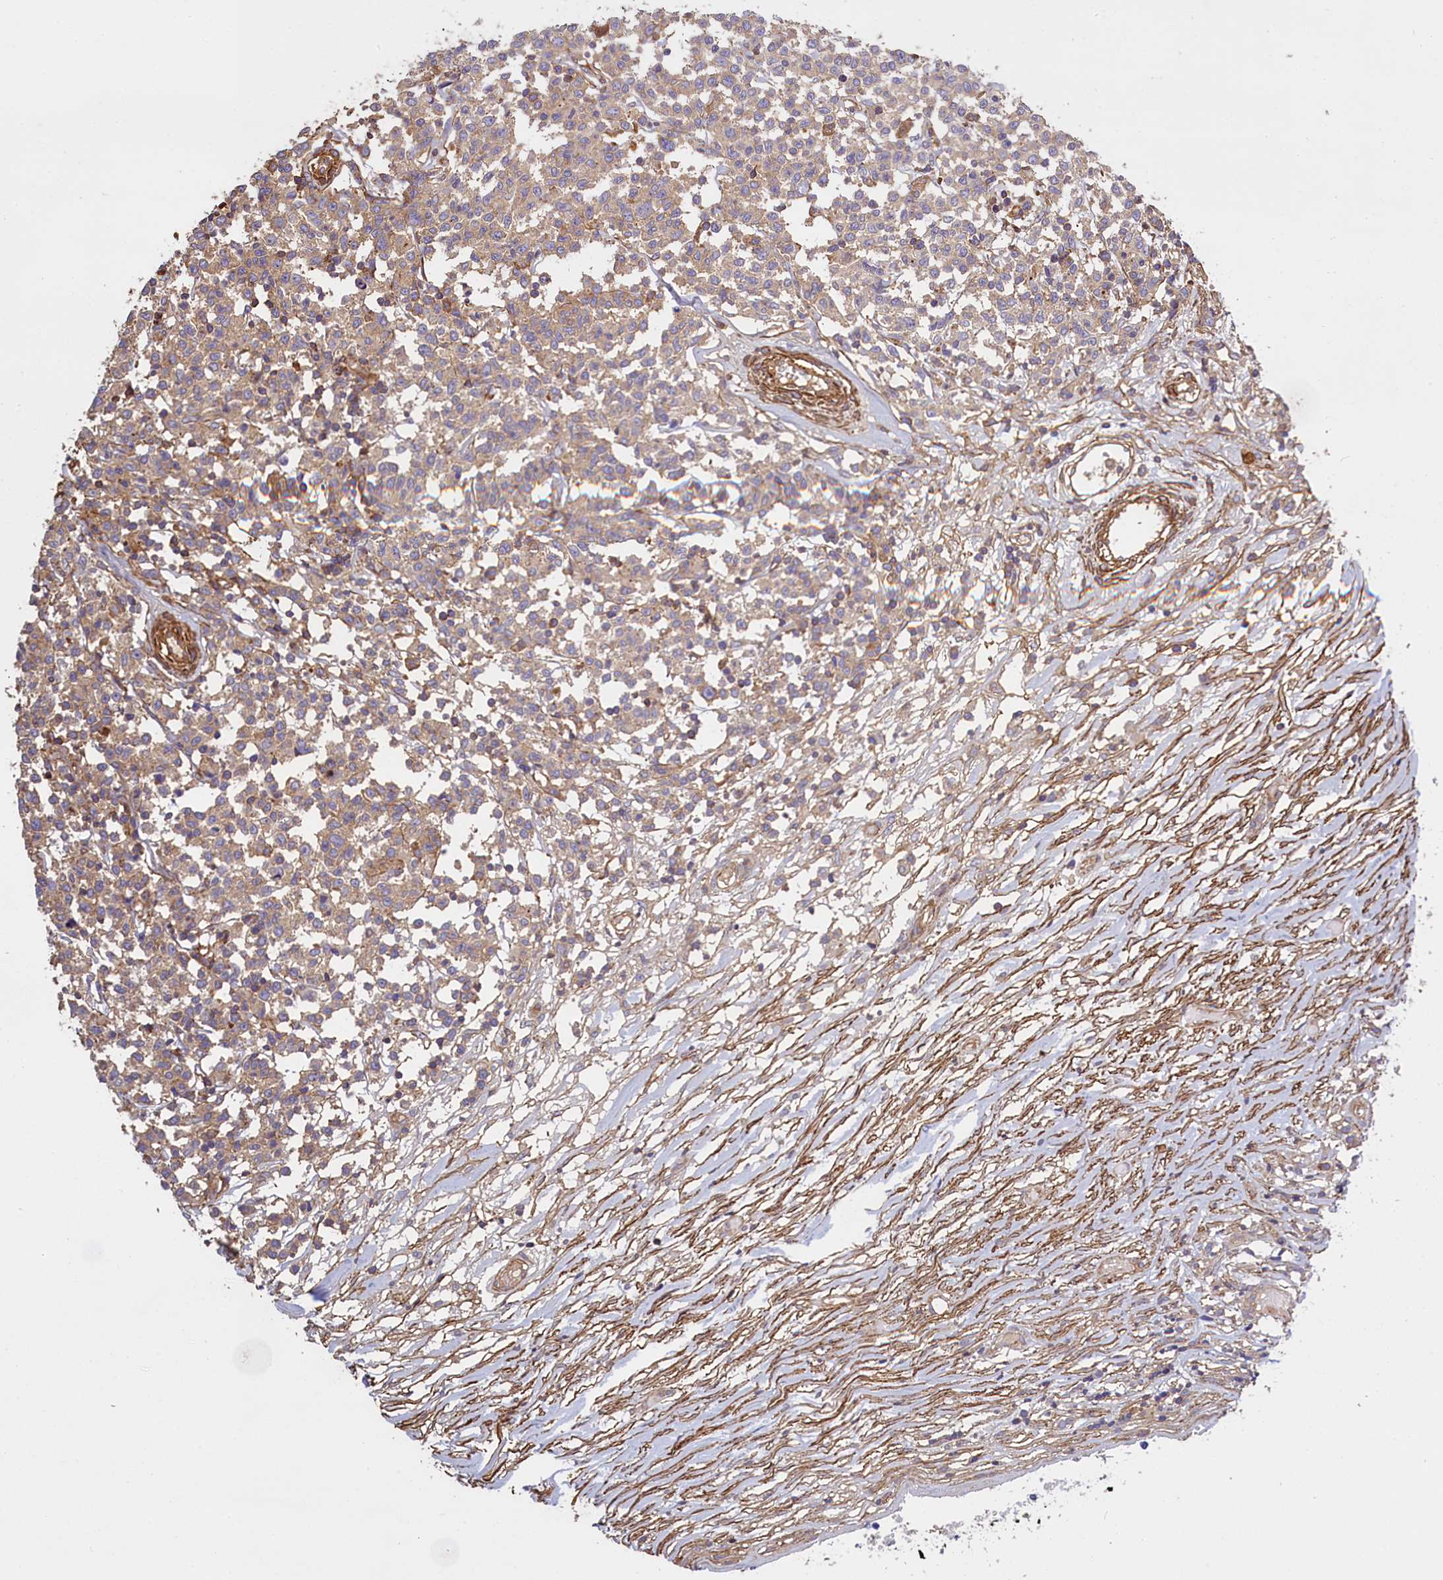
{"staining": {"intensity": "weak", "quantity": "<25%", "location": "cytoplasmic/membranous"}, "tissue": "lymphoma", "cell_type": "Tumor cells", "image_type": "cancer", "snomed": [{"axis": "morphology", "description": "Malignant lymphoma, non-Hodgkin's type, Low grade"}, {"axis": "topography", "description": "Small intestine"}], "caption": "This is a photomicrograph of immunohistochemistry staining of lymphoma, which shows no expression in tumor cells. The staining is performed using DAB brown chromogen with nuclei counter-stained in using hematoxylin.", "gene": "FUZ", "patient": {"sex": "female", "age": 59}}